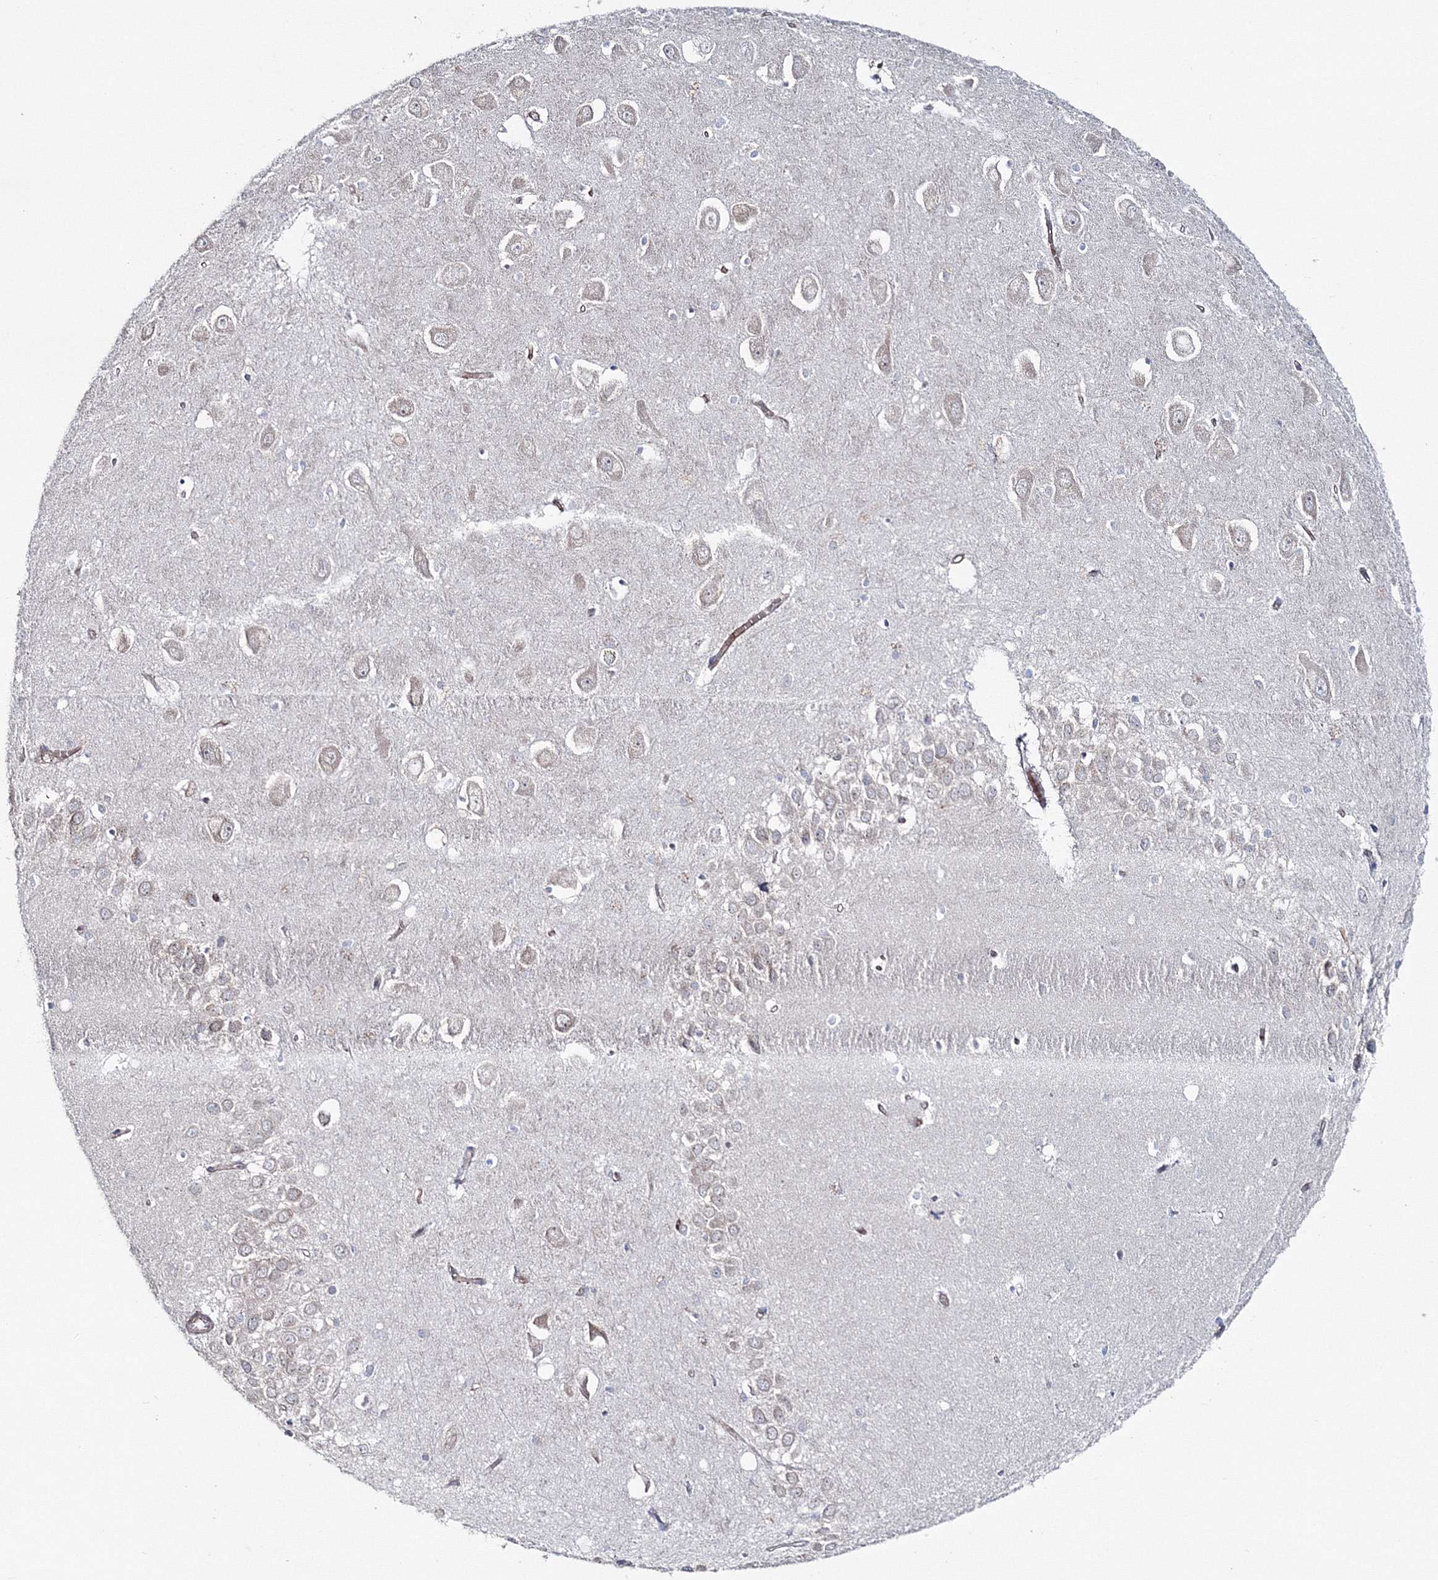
{"staining": {"intensity": "negative", "quantity": "none", "location": "none"}, "tissue": "hippocampus", "cell_type": "Glial cells", "image_type": "normal", "snomed": [{"axis": "morphology", "description": "Normal tissue, NOS"}, {"axis": "topography", "description": "Hippocampus"}], "caption": "Immunohistochemistry of unremarkable hippocampus reveals no staining in glial cells. Brightfield microscopy of immunohistochemistry (IHC) stained with DAB (brown) and hematoxylin (blue), captured at high magnification.", "gene": "GGA2", "patient": {"sex": "female", "age": 64}}